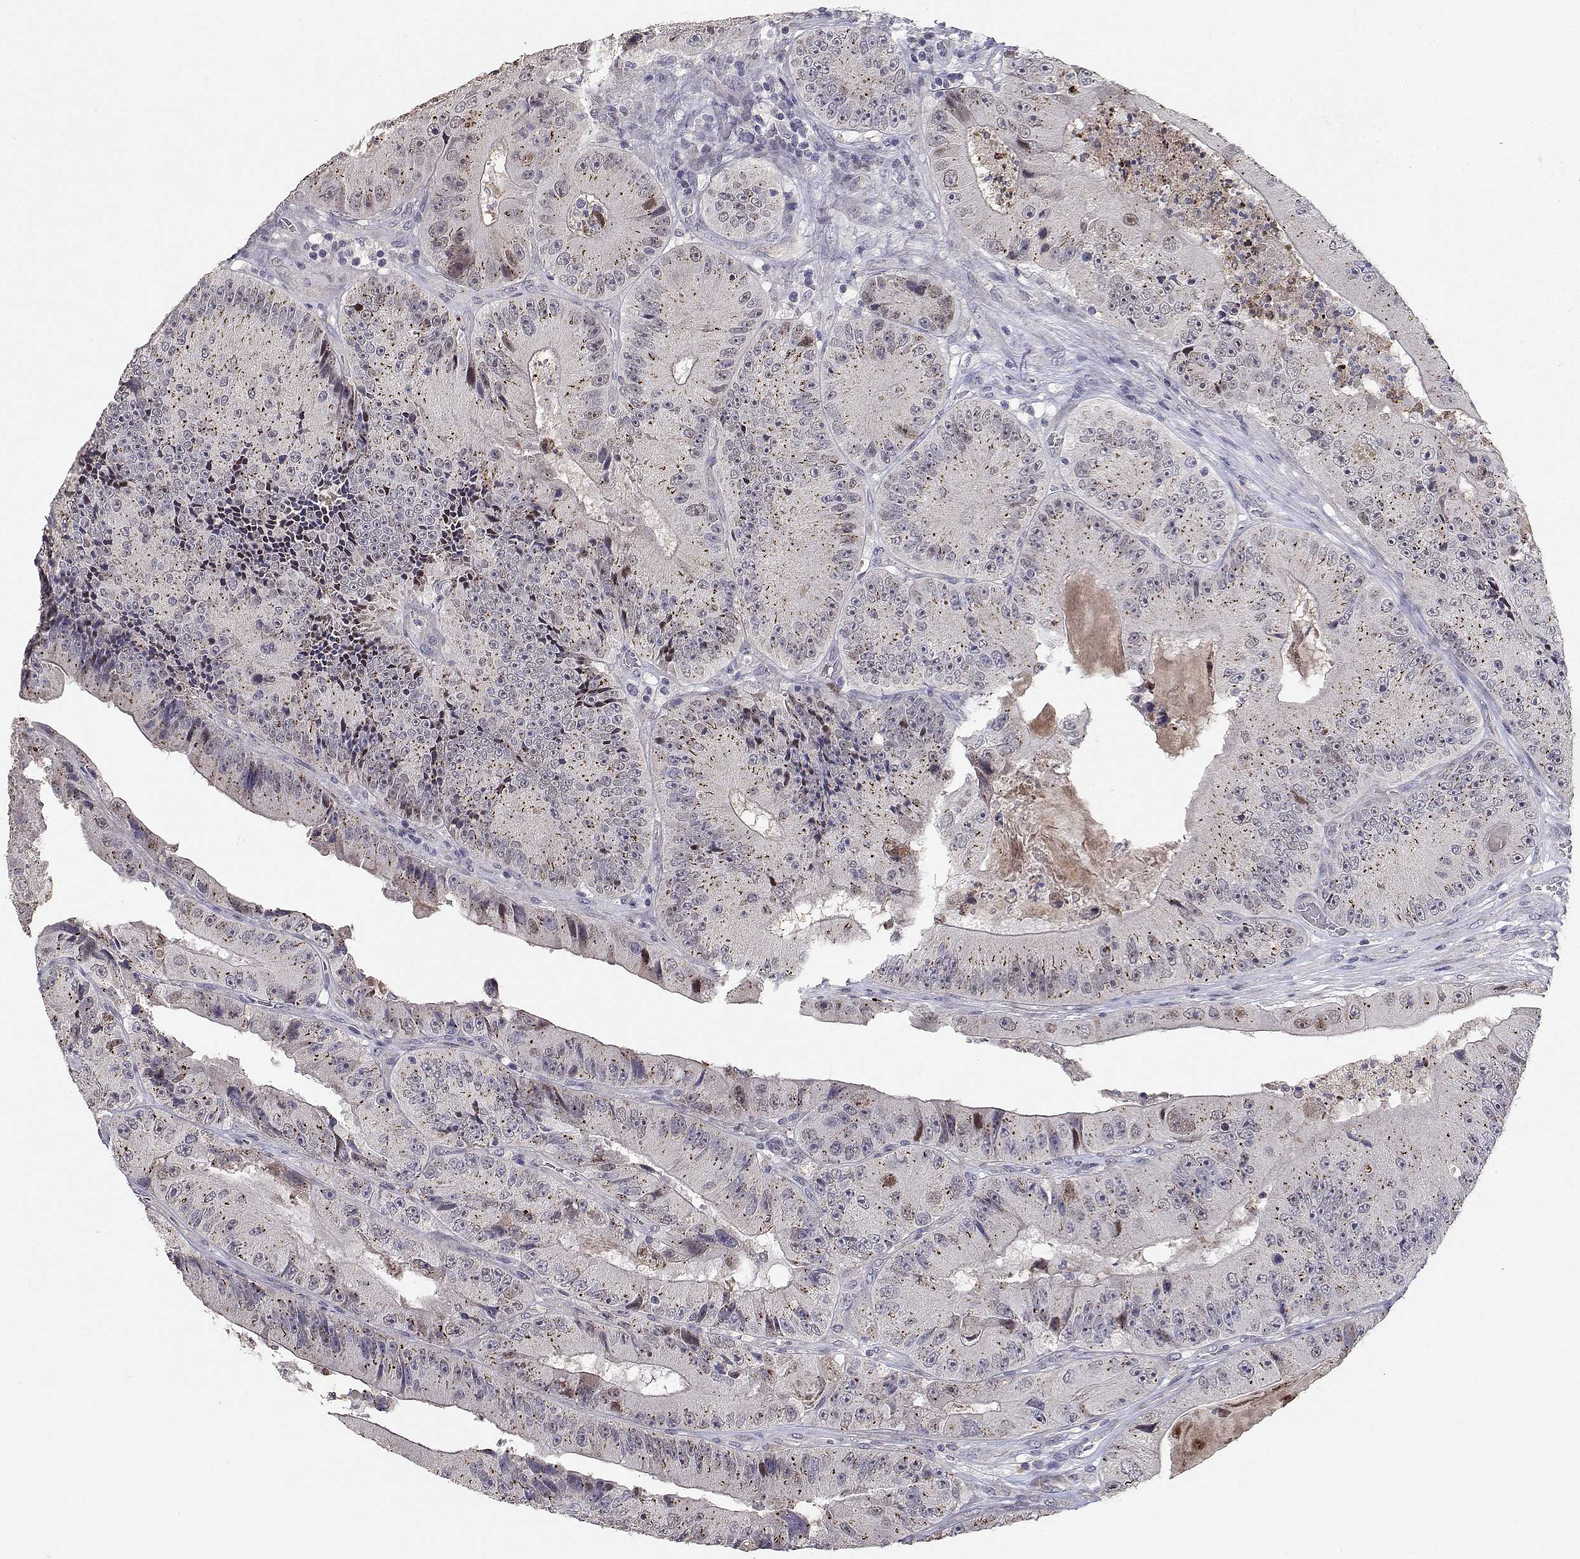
{"staining": {"intensity": "negative", "quantity": "none", "location": "none"}, "tissue": "colorectal cancer", "cell_type": "Tumor cells", "image_type": "cancer", "snomed": [{"axis": "morphology", "description": "Adenocarcinoma, NOS"}, {"axis": "topography", "description": "Colon"}], "caption": "Tumor cells show no significant protein expression in colorectal adenocarcinoma.", "gene": "RBPJL", "patient": {"sex": "female", "age": 86}}